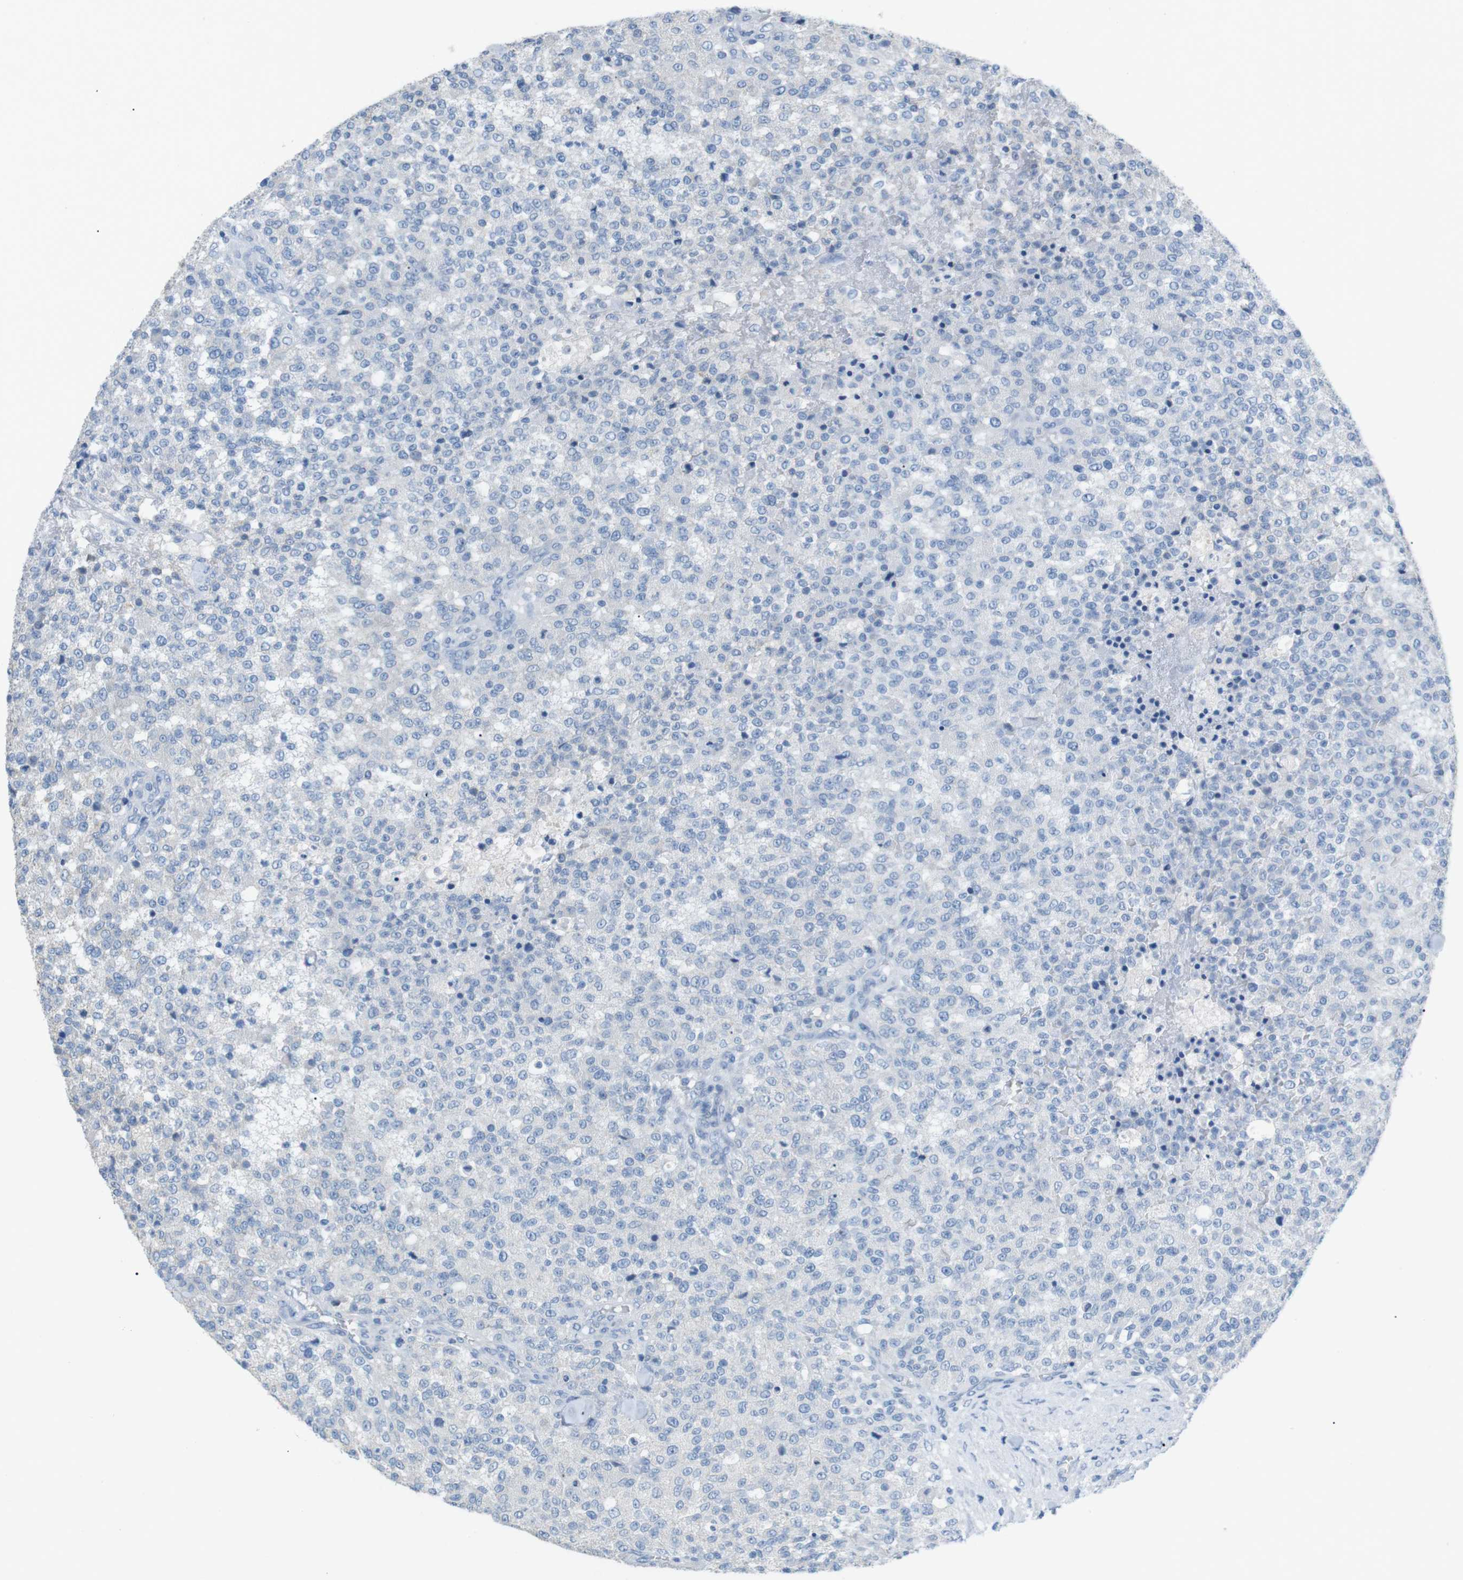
{"staining": {"intensity": "negative", "quantity": "none", "location": "none"}, "tissue": "testis cancer", "cell_type": "Tumor cells", "image_type": "cancer", "snomed": [{"axis": "morphology", "description": "Seminoma, NOS"}, {"axis": "topography", "description": "Testis"}], "caption": "High magnification brightfield microscopy of seminoma (testis) stained with DAB (3,3'-diaminobenzidine) (brown) and counterstained with hematoxylin (blue): tumor cells show no significant expression.", "gene": "SALL4", "patient": {"sex": "male", "age": 59}}